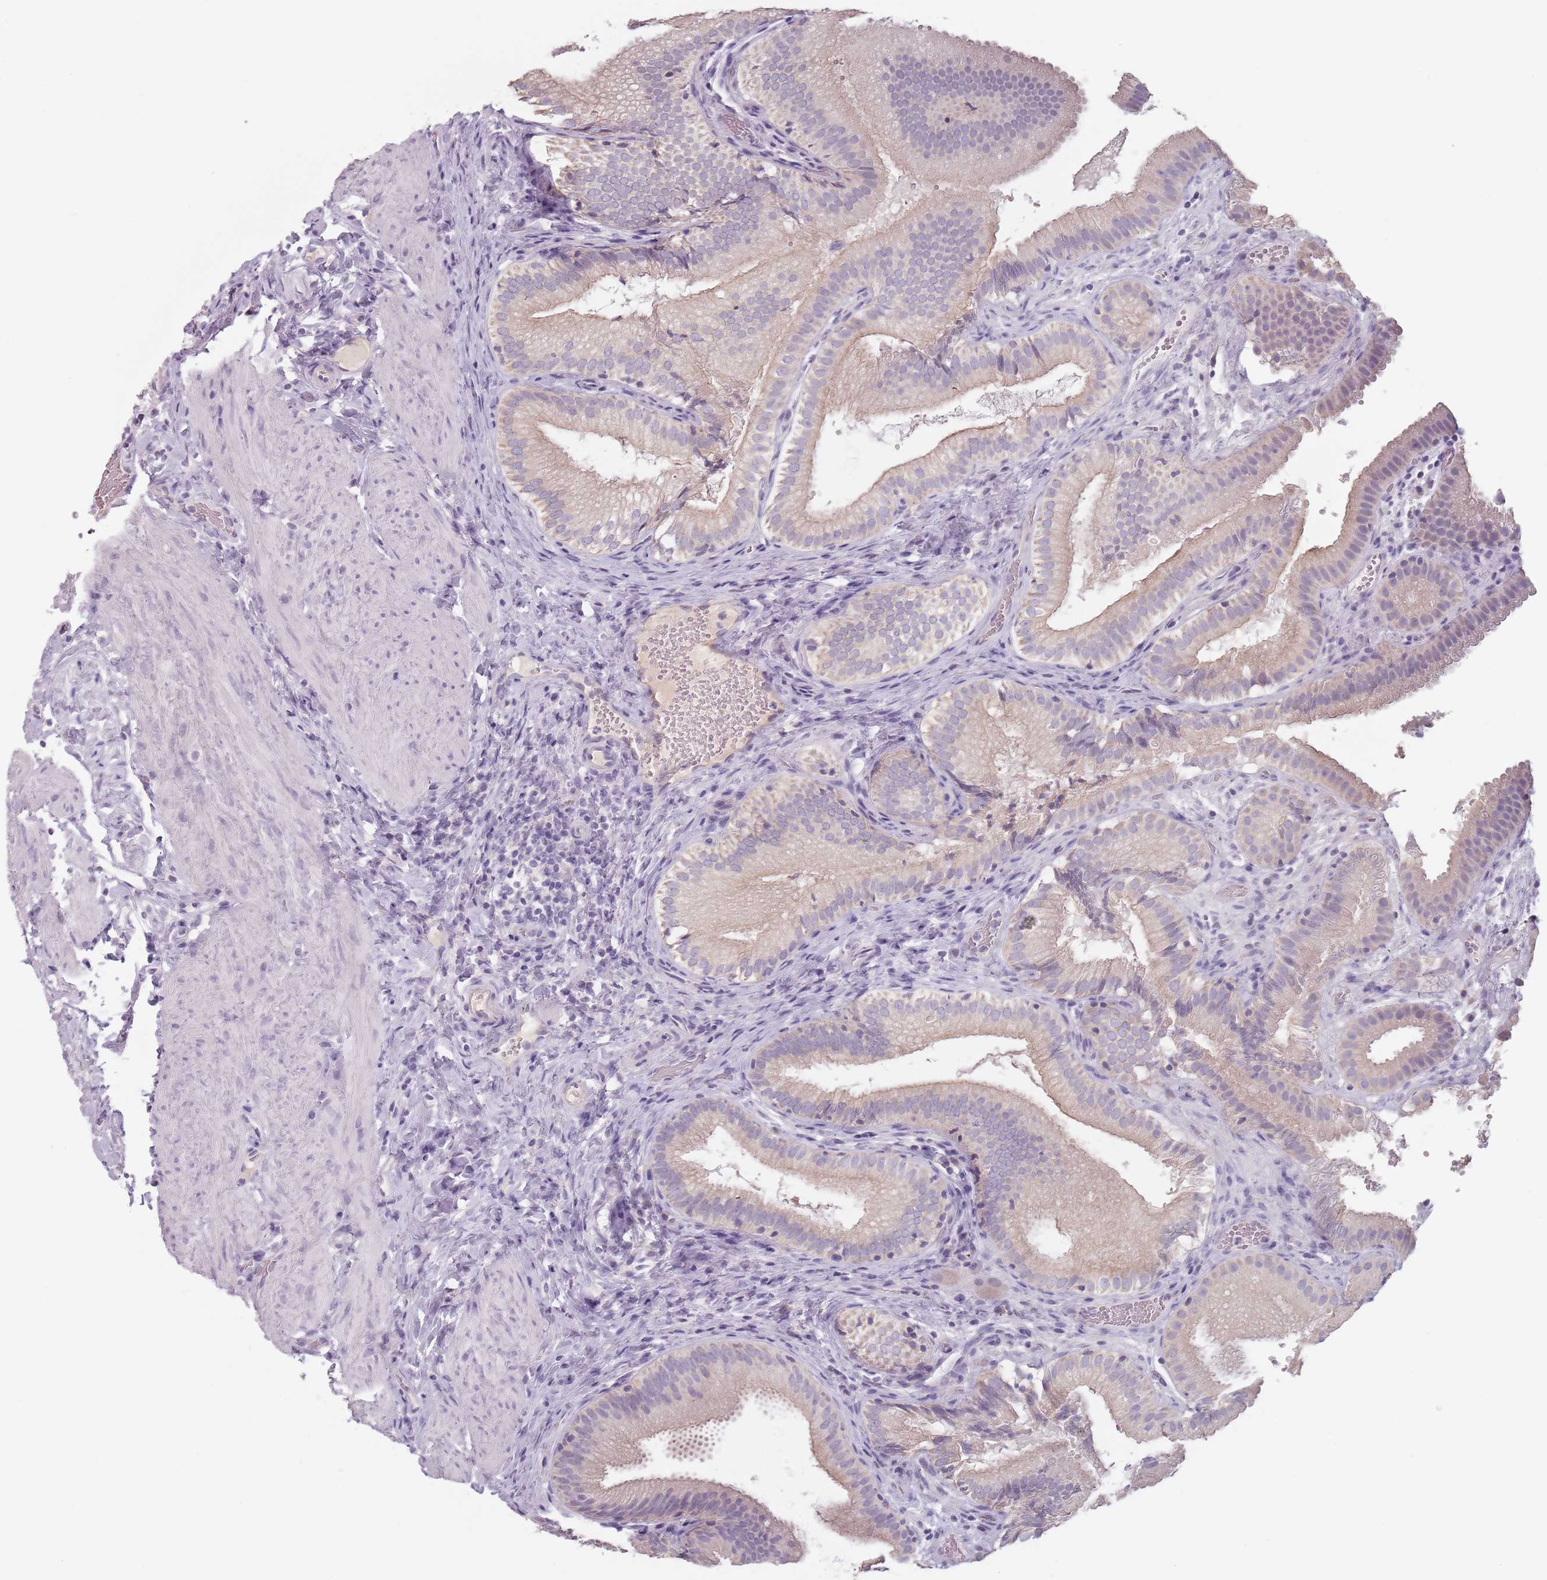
{"staining": {"intensity": "weak", "quantity": "25%-75%", "location": "cytoplasmic/membranous"}, "tissue": "gallbladder", "cell_type": "Glandular cells", "image_type": "normal", "snomed": [{"axis": "morphology", "description": "Normal tissue, NOS"}, {"axis": "topography", "description": "Gallbladder"}], "caption": "Immunohistochemical staining of unremarkable human gallbladder demonstrates weak cytoplasmic/membranous protein positivity in approximately 25%-75% of glandular cells. Immunohistochemistry (ihc) stains the protein of interest in brown and the nuclei are stained blue.", "gene": "CEP19", "patient": {"sex": "female", "age": 30}}